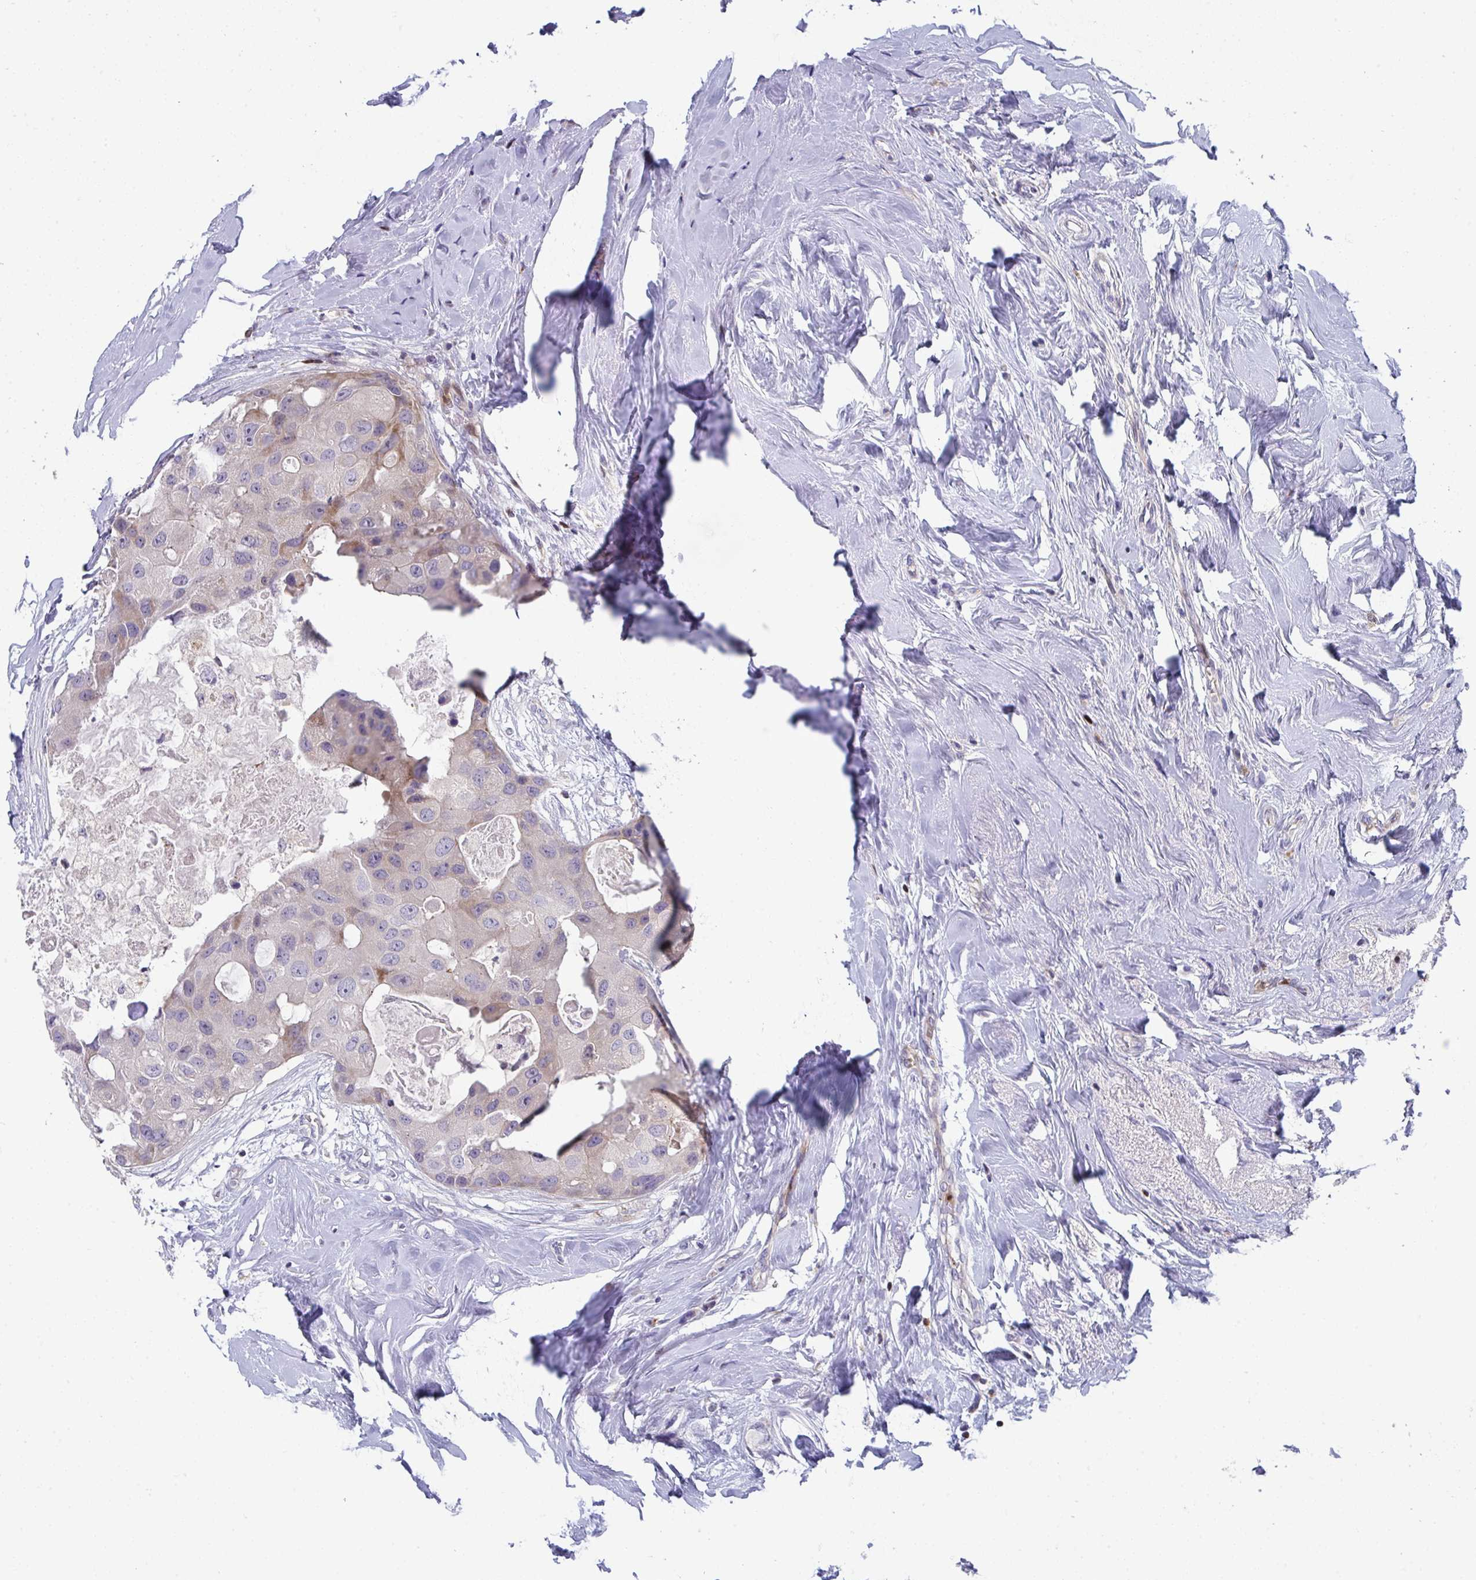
{"staining": {"intensity": "moderate", "quantity": "<25%", "location": "cytoplasmic/membranous"}, "tissue": "breast cancer", "cell_type": "Tumor cells", "image_type": "cancer", "snomed": [{"axis": "morphology", "description": "Duct carcinoma"}, {"axis": "topography", "description": "Breast"}], "caption": "IHC micrograph of neoplastic tissue: breast infiltrating ductal carcinoma stained using immunohistochemistry displays low levels of moderate protein expression localized specifically in the cytoplasmic/membranous of tumor cells, appearing as a cytoplasmic/membranous brown color.", "gene": "AOC2", "patient": {"sex": "female", "age": 43}}